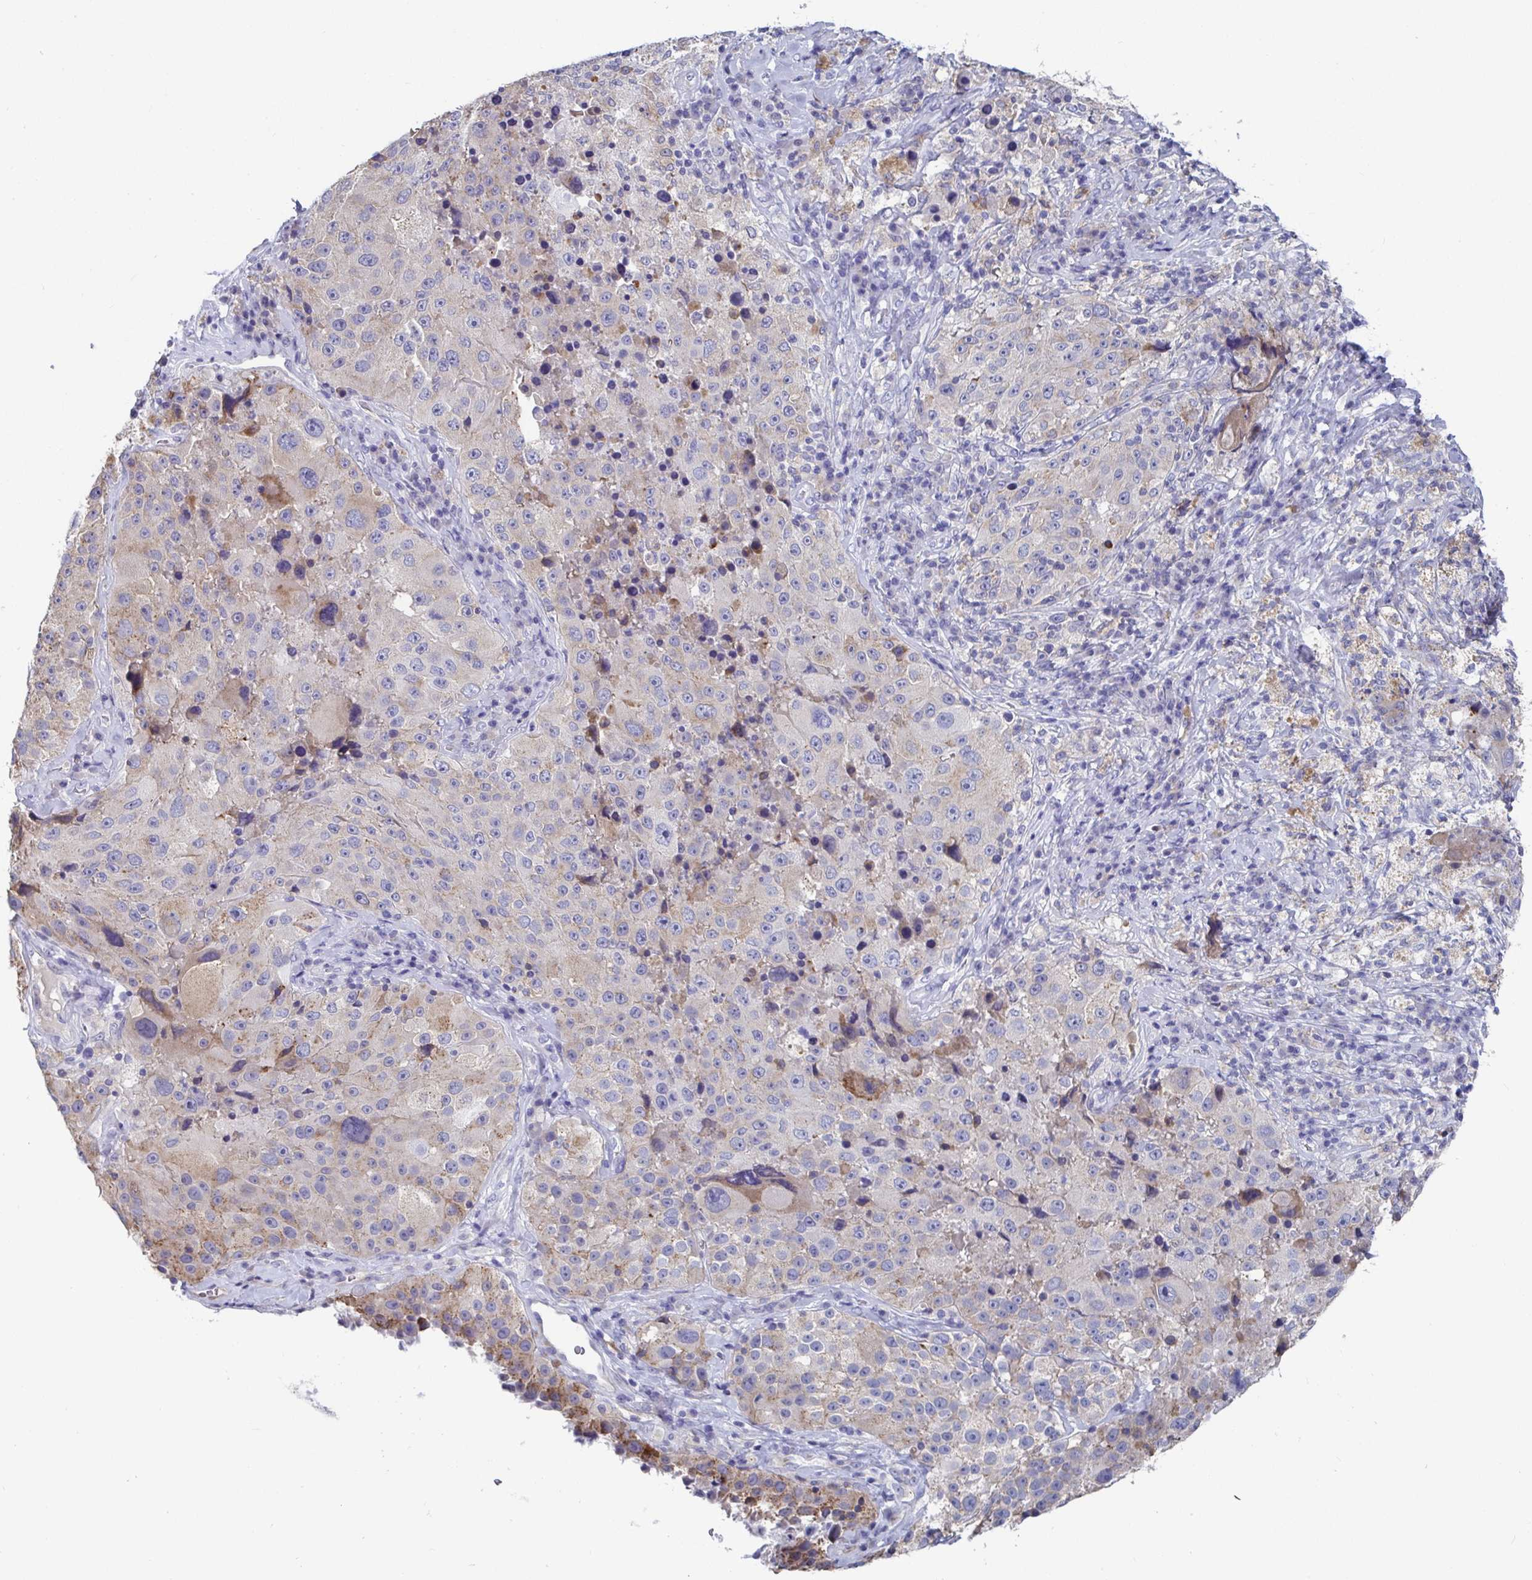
{"staining": {"intensity": "weak", "quantity": "<25%", "location": "cytoplasmic/membranous"}, "tissue": "melanoma", "cell_type": "Tumor cells", "image_type": "cancer", "snomed": [{"axis": "morphology", "description": "Malignant melanoma, Metastatic site"}, {"axis": "topography", "description": "Lymph node"}], "caption": "The image exhibits no significant staining in tumor cells of melanoma. (Stains: DAB immunohistochemistry (IHC) with hematoxylin counter stain, Microscopy: brightfield microscopy at high magnification).", "gene": "TAS2R39", "patient": {"sex": "male", "age": 62}}